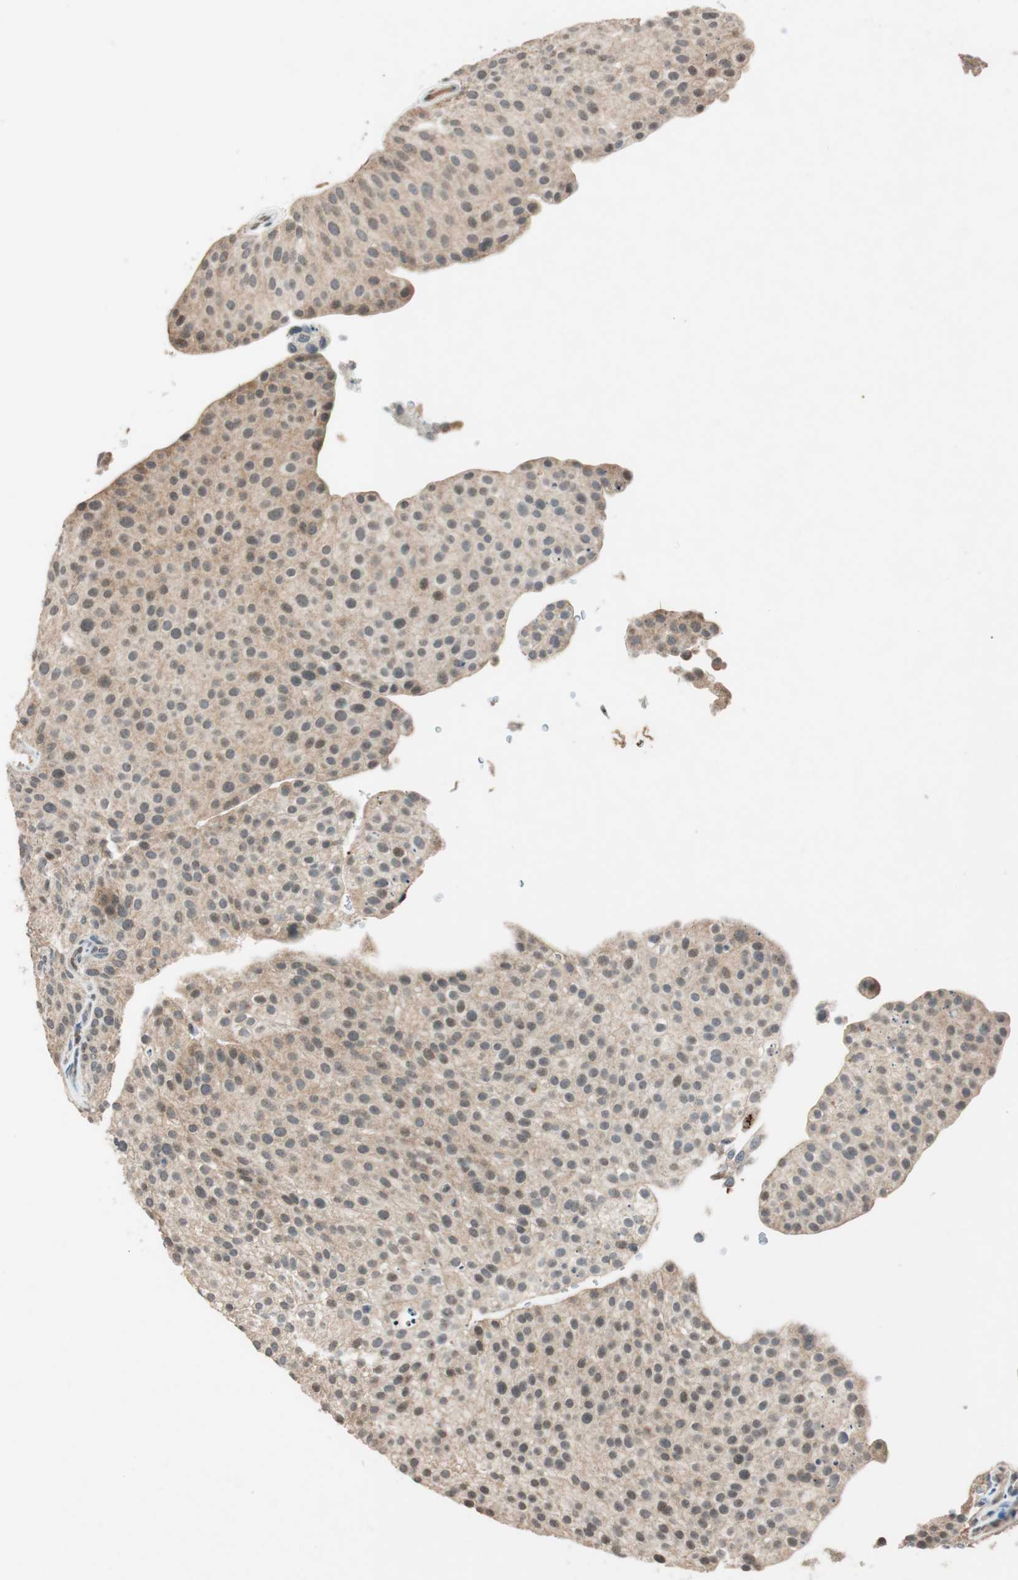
{"staining": {"intensity": "weak", "quantity": ">75%", "location": "cytoplasmic/membranous"}, "tissue": "urothelial cancer", "cell_type": "Tumor cells", "image_type": "cancer", "snomed": [{"axis": "morphology", "description": "Urothelial carcinoma, Low grade"}, {"axis": "topography", "description": "Smooth muscle"}, {"axis": "topography", "description": "Urinary bladder"}], "caption": "Protein staining of low-grade urothelial carcinoma tissue demonstrates weak cytoplasmic/membranous staining in about >75% of tumor cells.", "gene": "GLB1", "patient": {"sex": "male", "age": 60}}